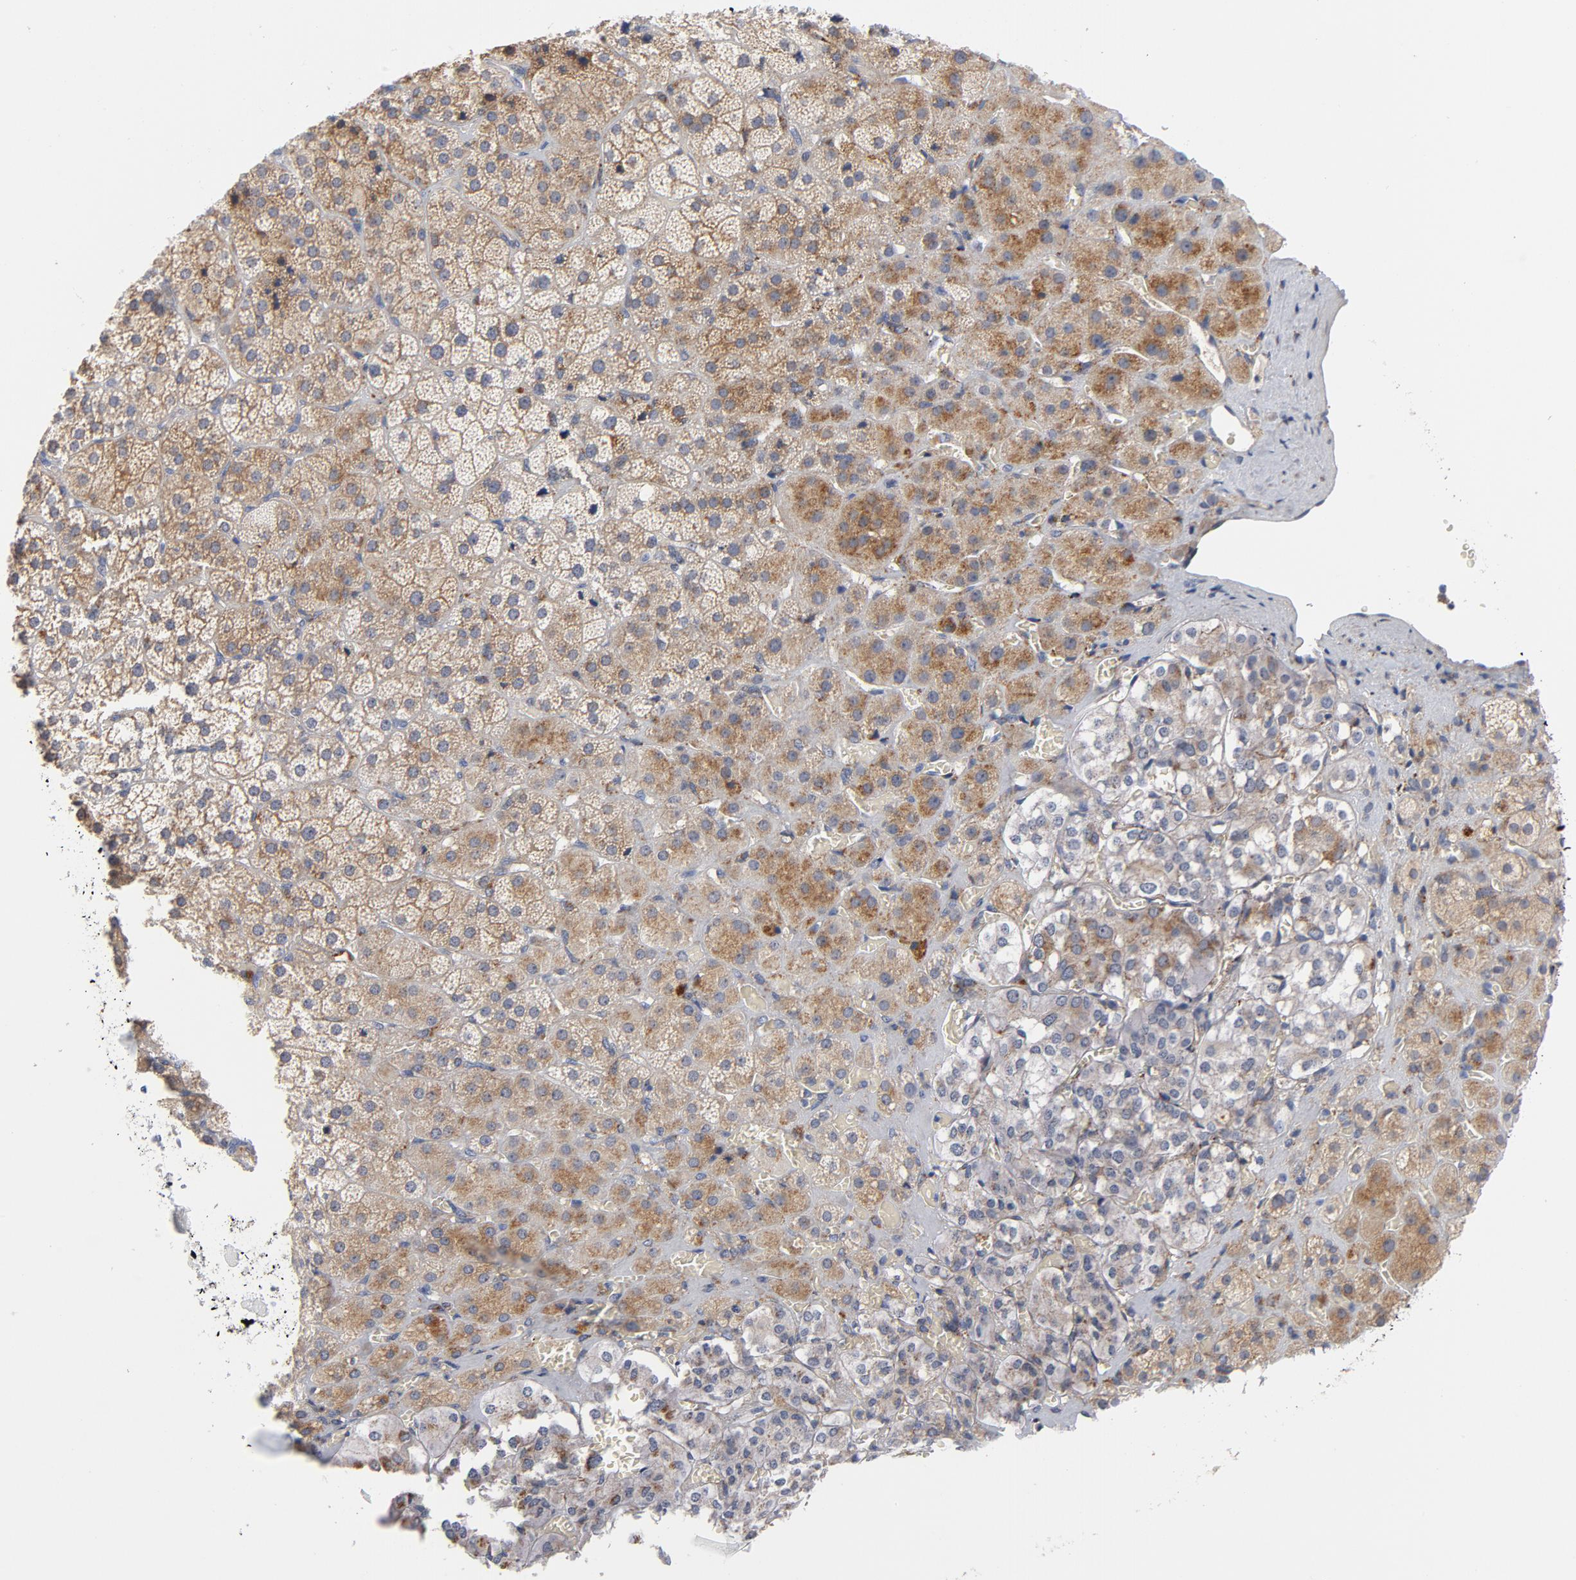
{"staining": {"intensity": "moderate", "quantity": "25%-75%", "location": "cytoplasmic/membranous"}, "tissue": "adrenal gland", "cell_type": "Glandular cells", "image_type": "normal", "snomed": [{"axis": "morphology", "description": "Normal tissue, NOS"}, {"axis": "topography", "description": "Adrenal gland"}], "caption": "Immunohistochemical staining of normal human adrenal gland demonstrates 25%-75% levels of moderate cytoplasmic/membranous protein staining in approximately 25%-75% of glandular cells.", "gene": "RAPGEF3", "patient": {"sex": "female", "age": 71}}